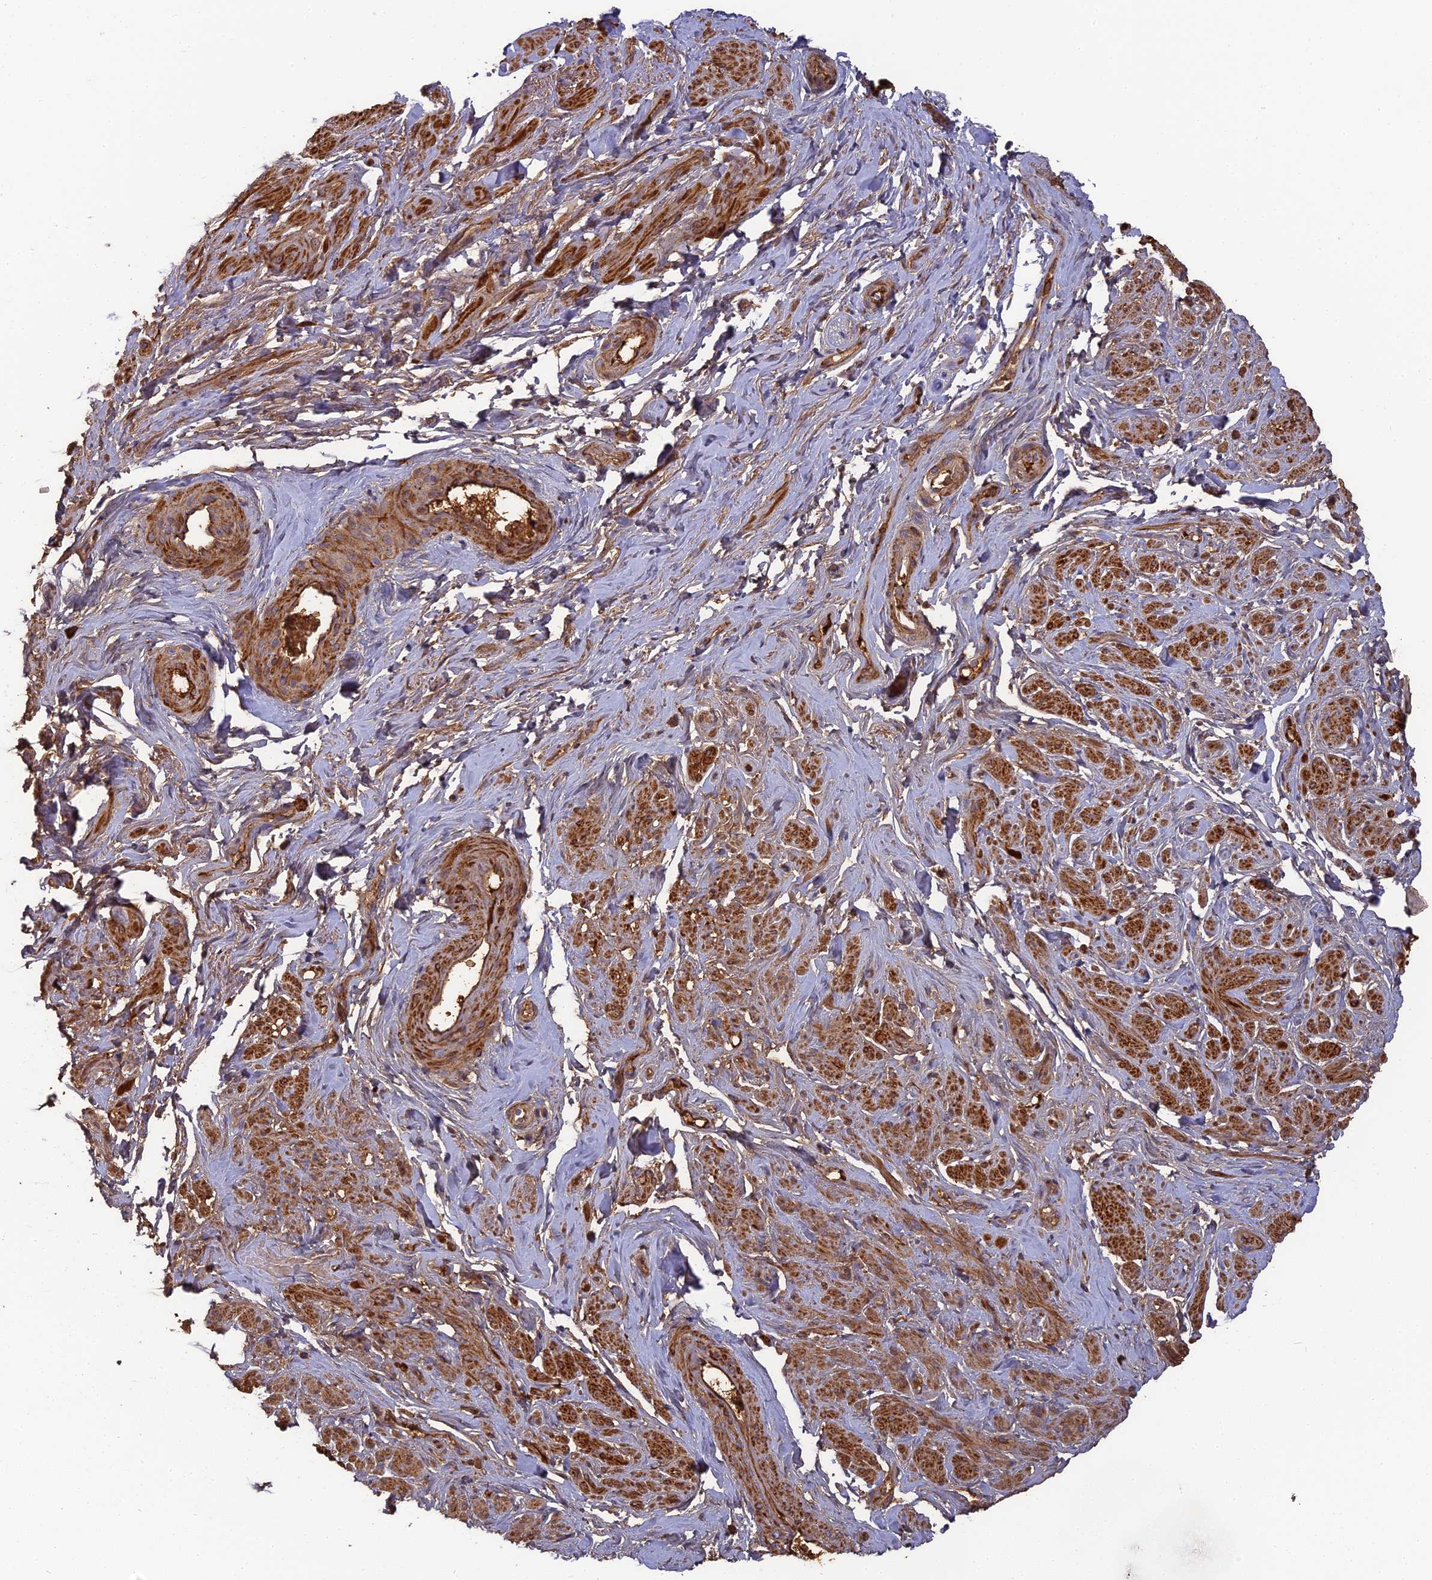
{"staining": {"intensity": "strong", "quantity": "25%-75%", "location": "cytoplasmic/membranous"}, "tissue": "smooth muscle", "cell_type": "Smooth muscle cells", "image_type": "normal", "snomed": [{"axis": "morphology", "description": "Normal tissue, NOS"}, {"axis": "topography", "description": "Smooth muscle"}, {"axis": "topography", "description": "Peripheral nerve tissue"}], "caption": "DAB (3,3'-diaminobenzidine) immunohistochemical staining of unremarkable smooth muscle reveals strong cytoplasmic/membranous protein expression in approximately 25%-75% of smooth muscle cells. (Stains: DAB (3,3'-diaminobenzidine) in brown, nuclei in blue, Microscopy: brightfield microscopy at high magnification).", "gene": "ERMAP", "patient": {"sex": "male", "age": 69}}